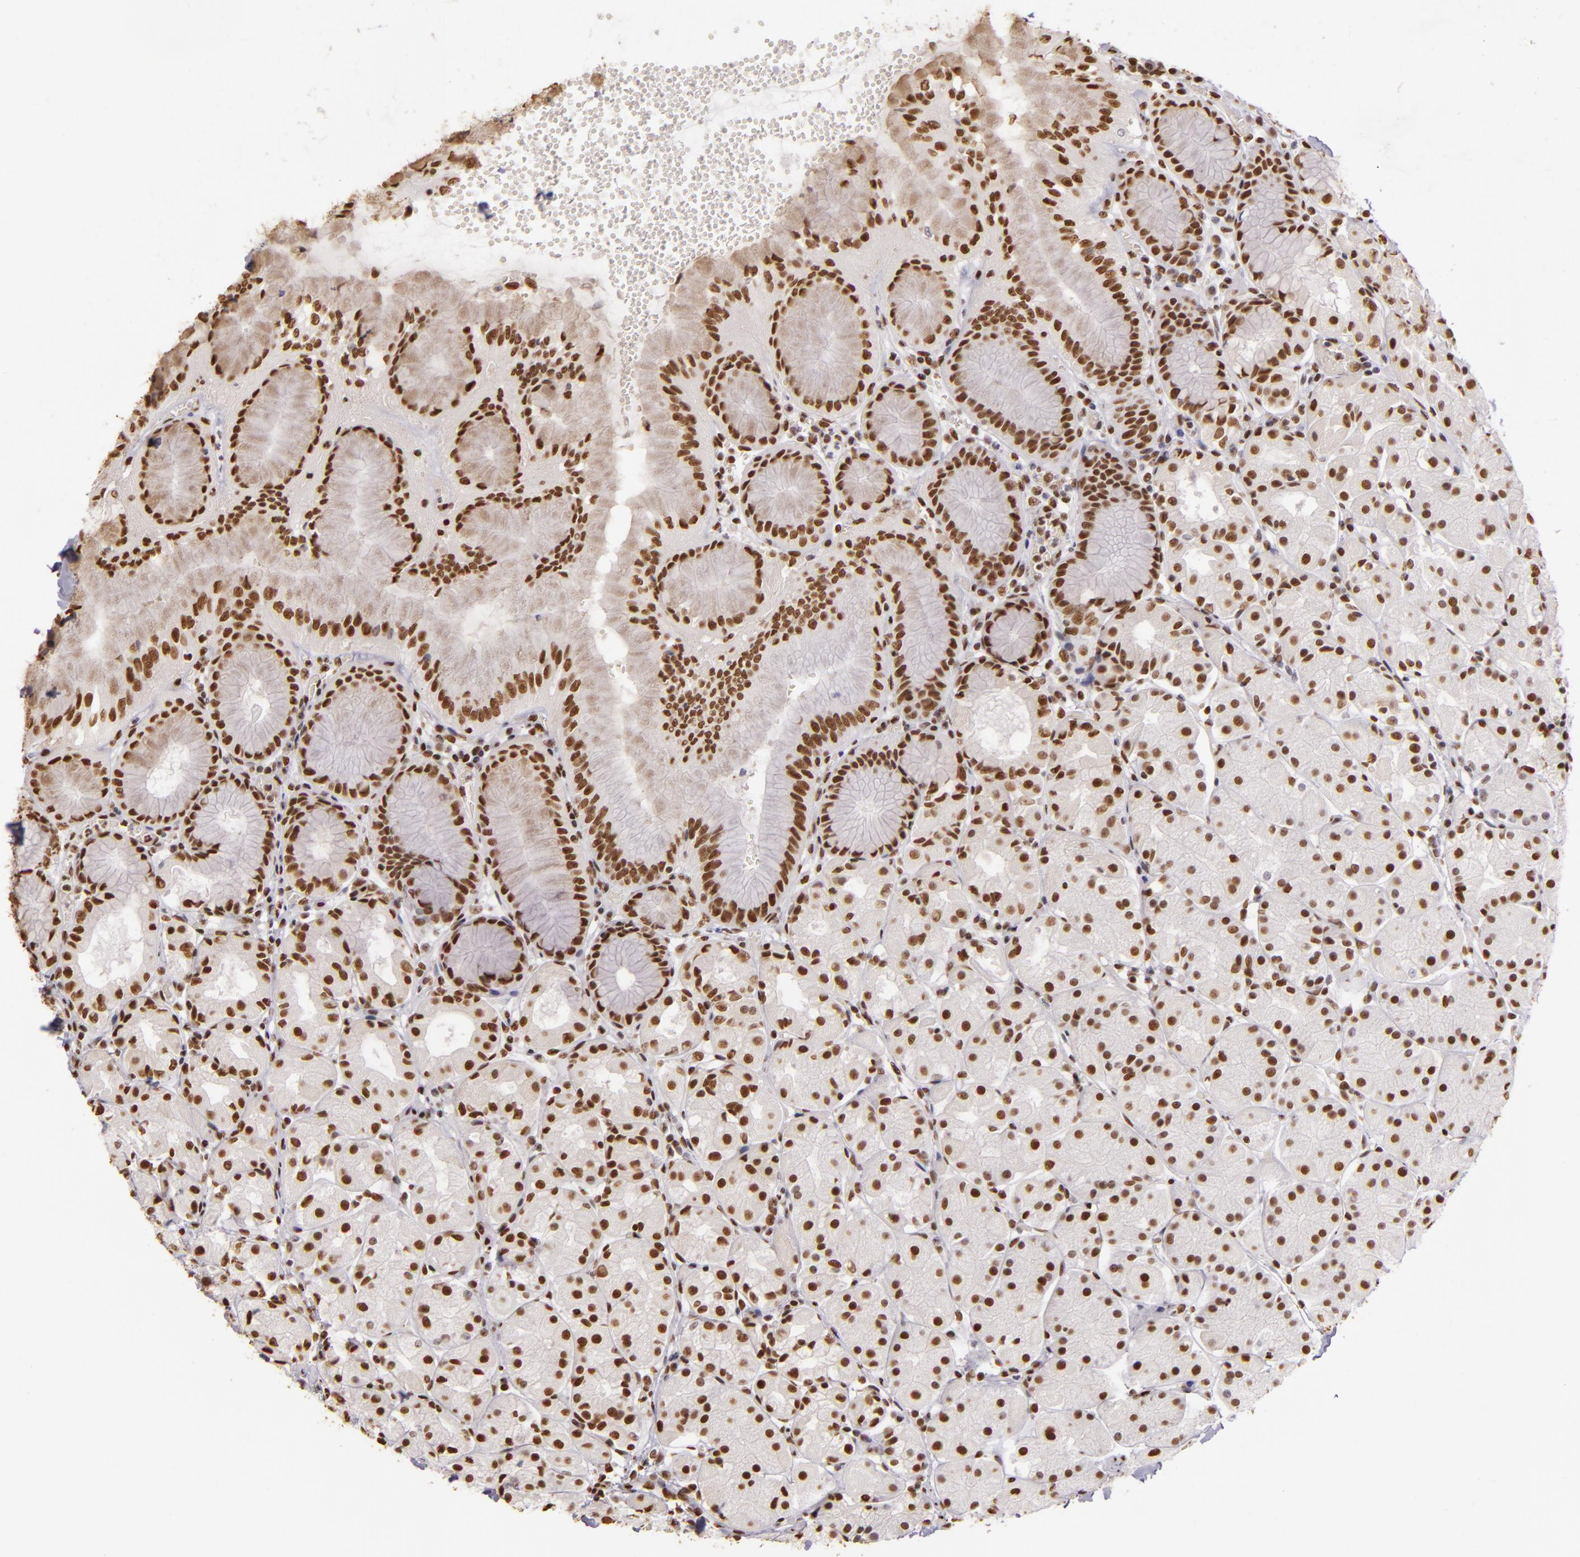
{"staining": {"intensity": "moderate", "quantity": ">75%", "location": "nuclear"}, "tissue": "stomach", "cell_type": "Glandular cells", "image_type": "normal", "snomed": [{"axis": "morphology", "description": "Normal tissue, NOS"}, {"axis": "topography", "description": "Stomach, upper"}, {"axis": "topography", "description": "Stomach"}], "caption": "Protein expression by immunohistochemistry (IHC) displays moderate nuclear expression in about >75% of glandular cells in normal stomach.", "gene": "PAPOLA", "patient": {"sex": "male", "age": 76}}